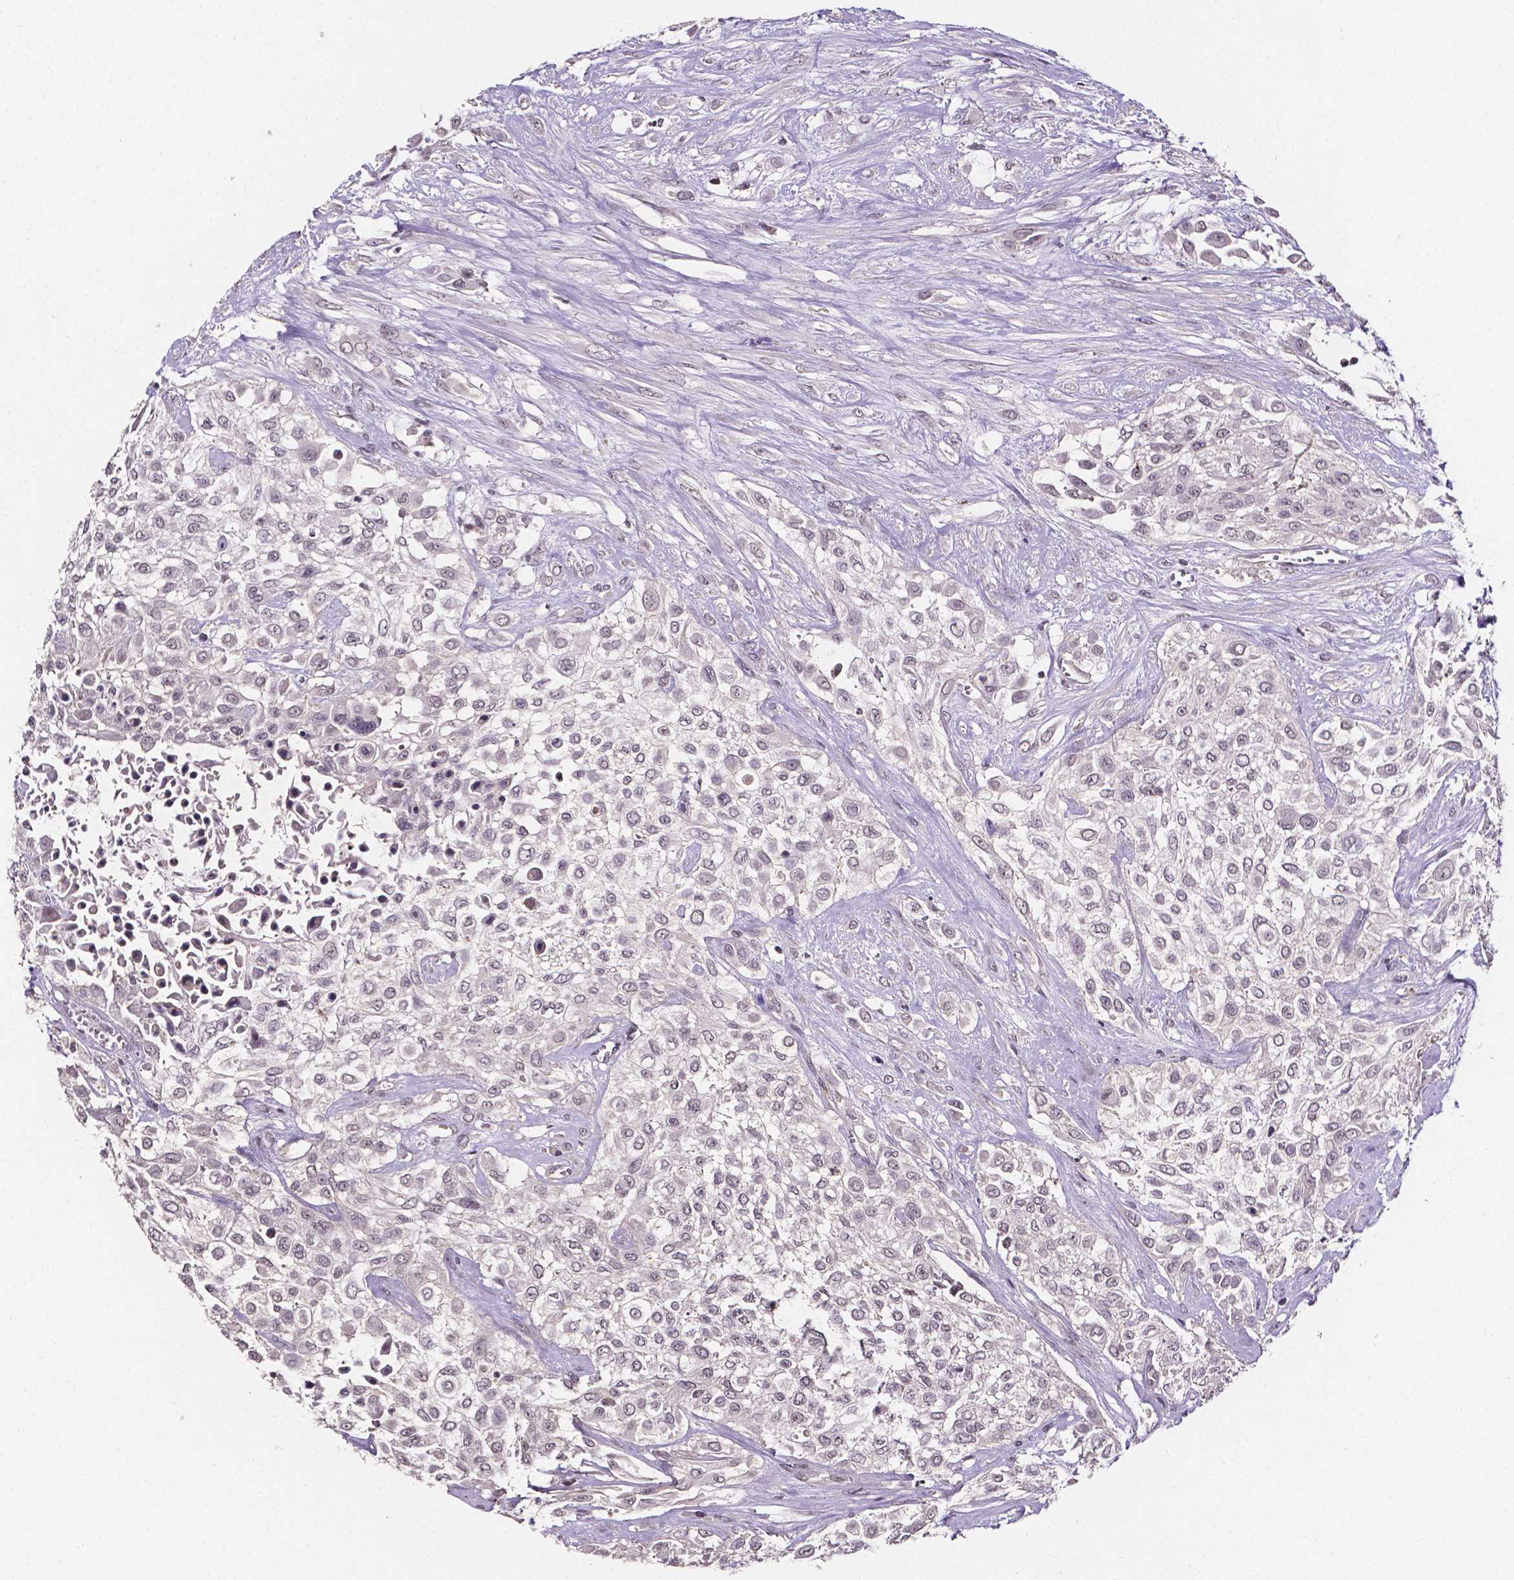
{"staining": {"intensity": "negative", "quantity": "none", "location": "none"}, "tissue": "urothelial cancer", "cell_type": "Tumor cells", "image_type": "cancer", "snomed": [{"axis": "morphology", "description": "Urothelial carcinoma, High grade"}, {"axis": "topography", "description": "Urinary bladder"}], "caption": "Urothelial carcinoma (high-grade) was stained to show a protein in brown. There is no significant staining in tumor cells.", "gene": "NRGN", "patient": {"sex": "male", "age": 57}}